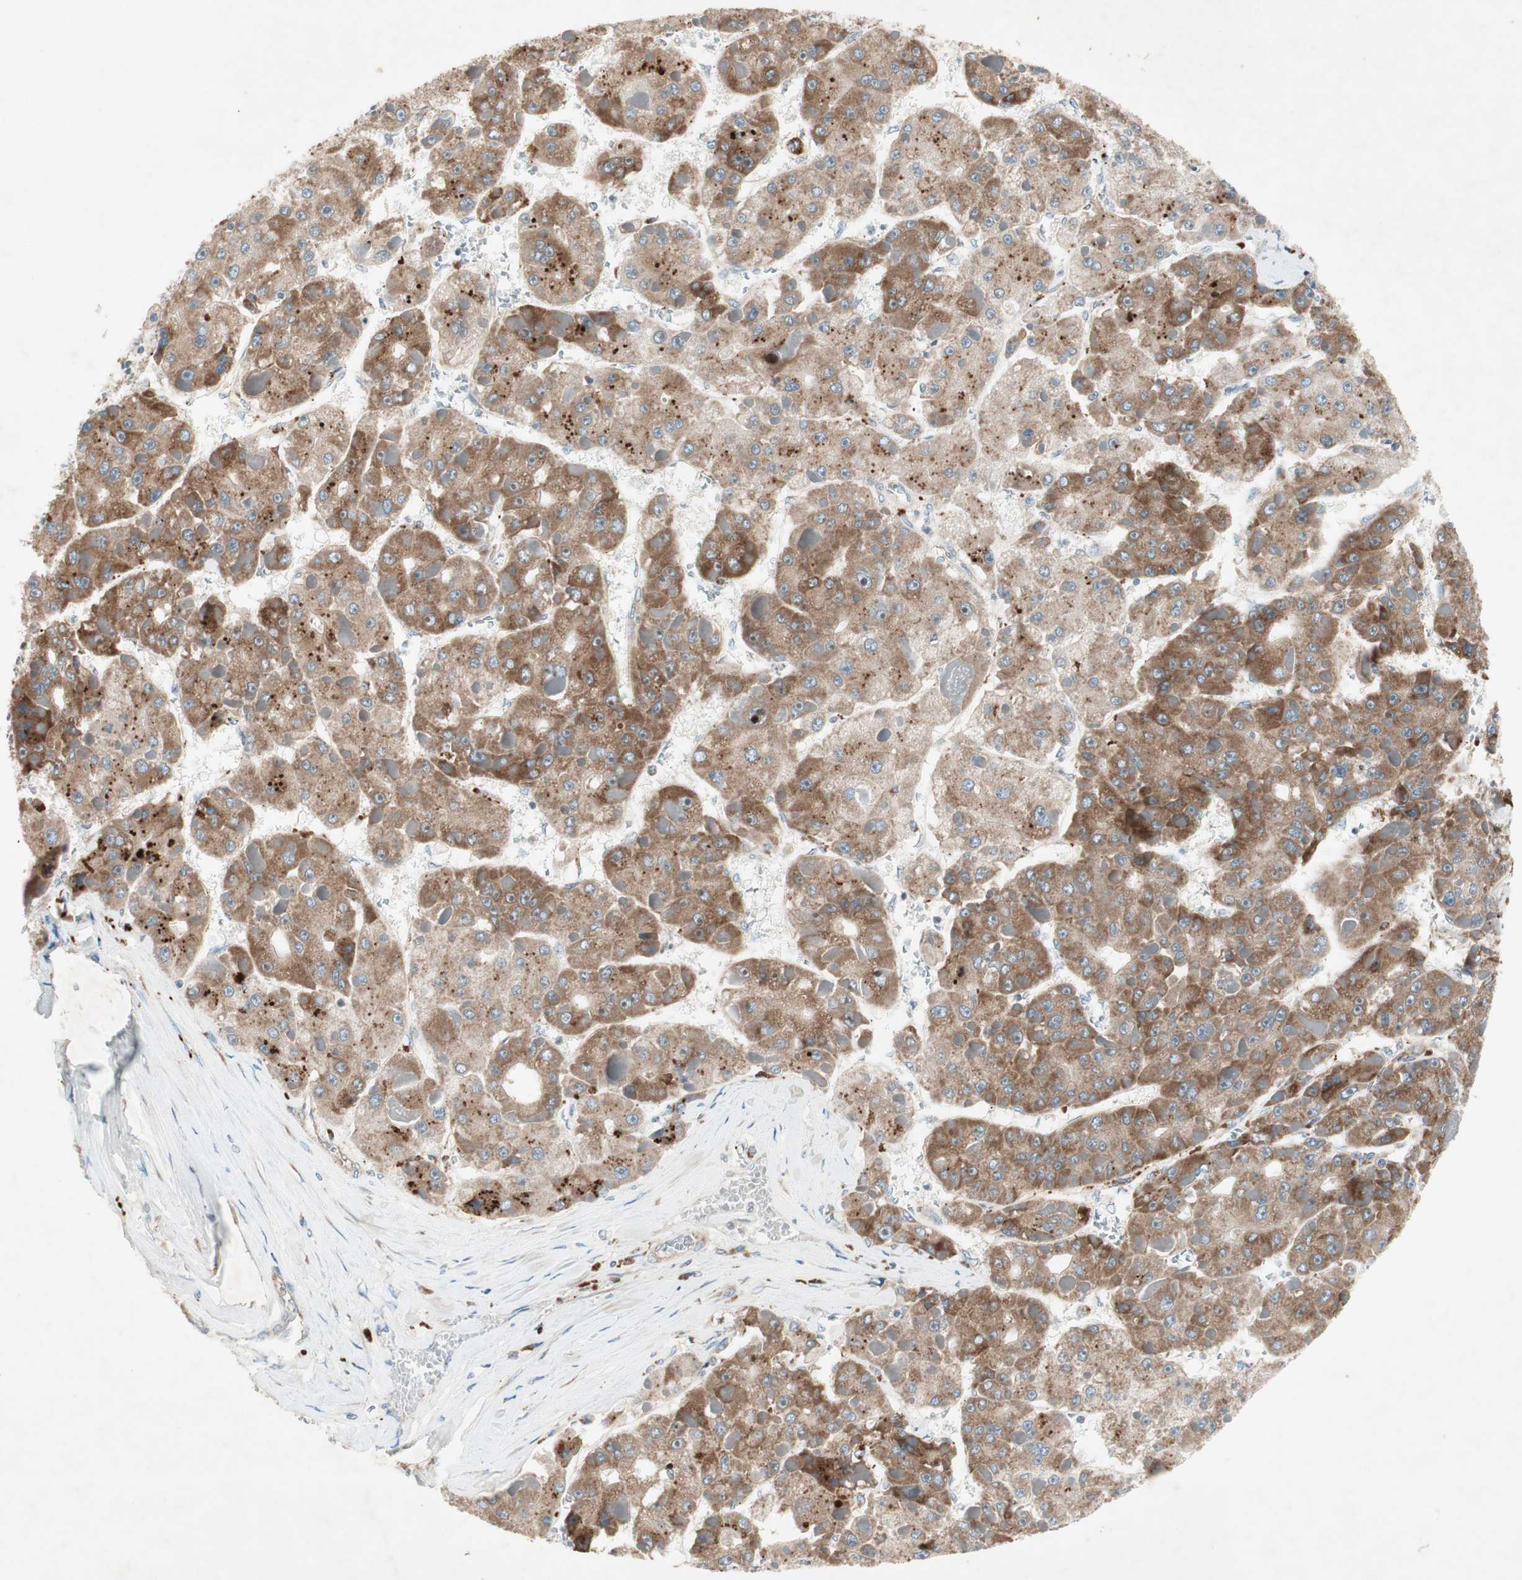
{"staining": {"intensity": "moderate", "quantity": ">75%", "location": "cytoplasmic/membranous"}, "tissue": "liver cancer", "cell_type": "Tumor cells", "image_type": "cancer", "snomed": [{"axis": "morphology", "description": "Carcinoma, Hepatocellular, NOS"}, {"axis": "topography", "description": "Liver"}], "caption": "Liver cancer (hepatocellular carcinoma) stained with immunohistochemistry reveals moderate cytoplasmic/membranous expression in about >75% of tumor cells.", "gene": "RPL23", "patient": {"sex": "female", "age": 73}}